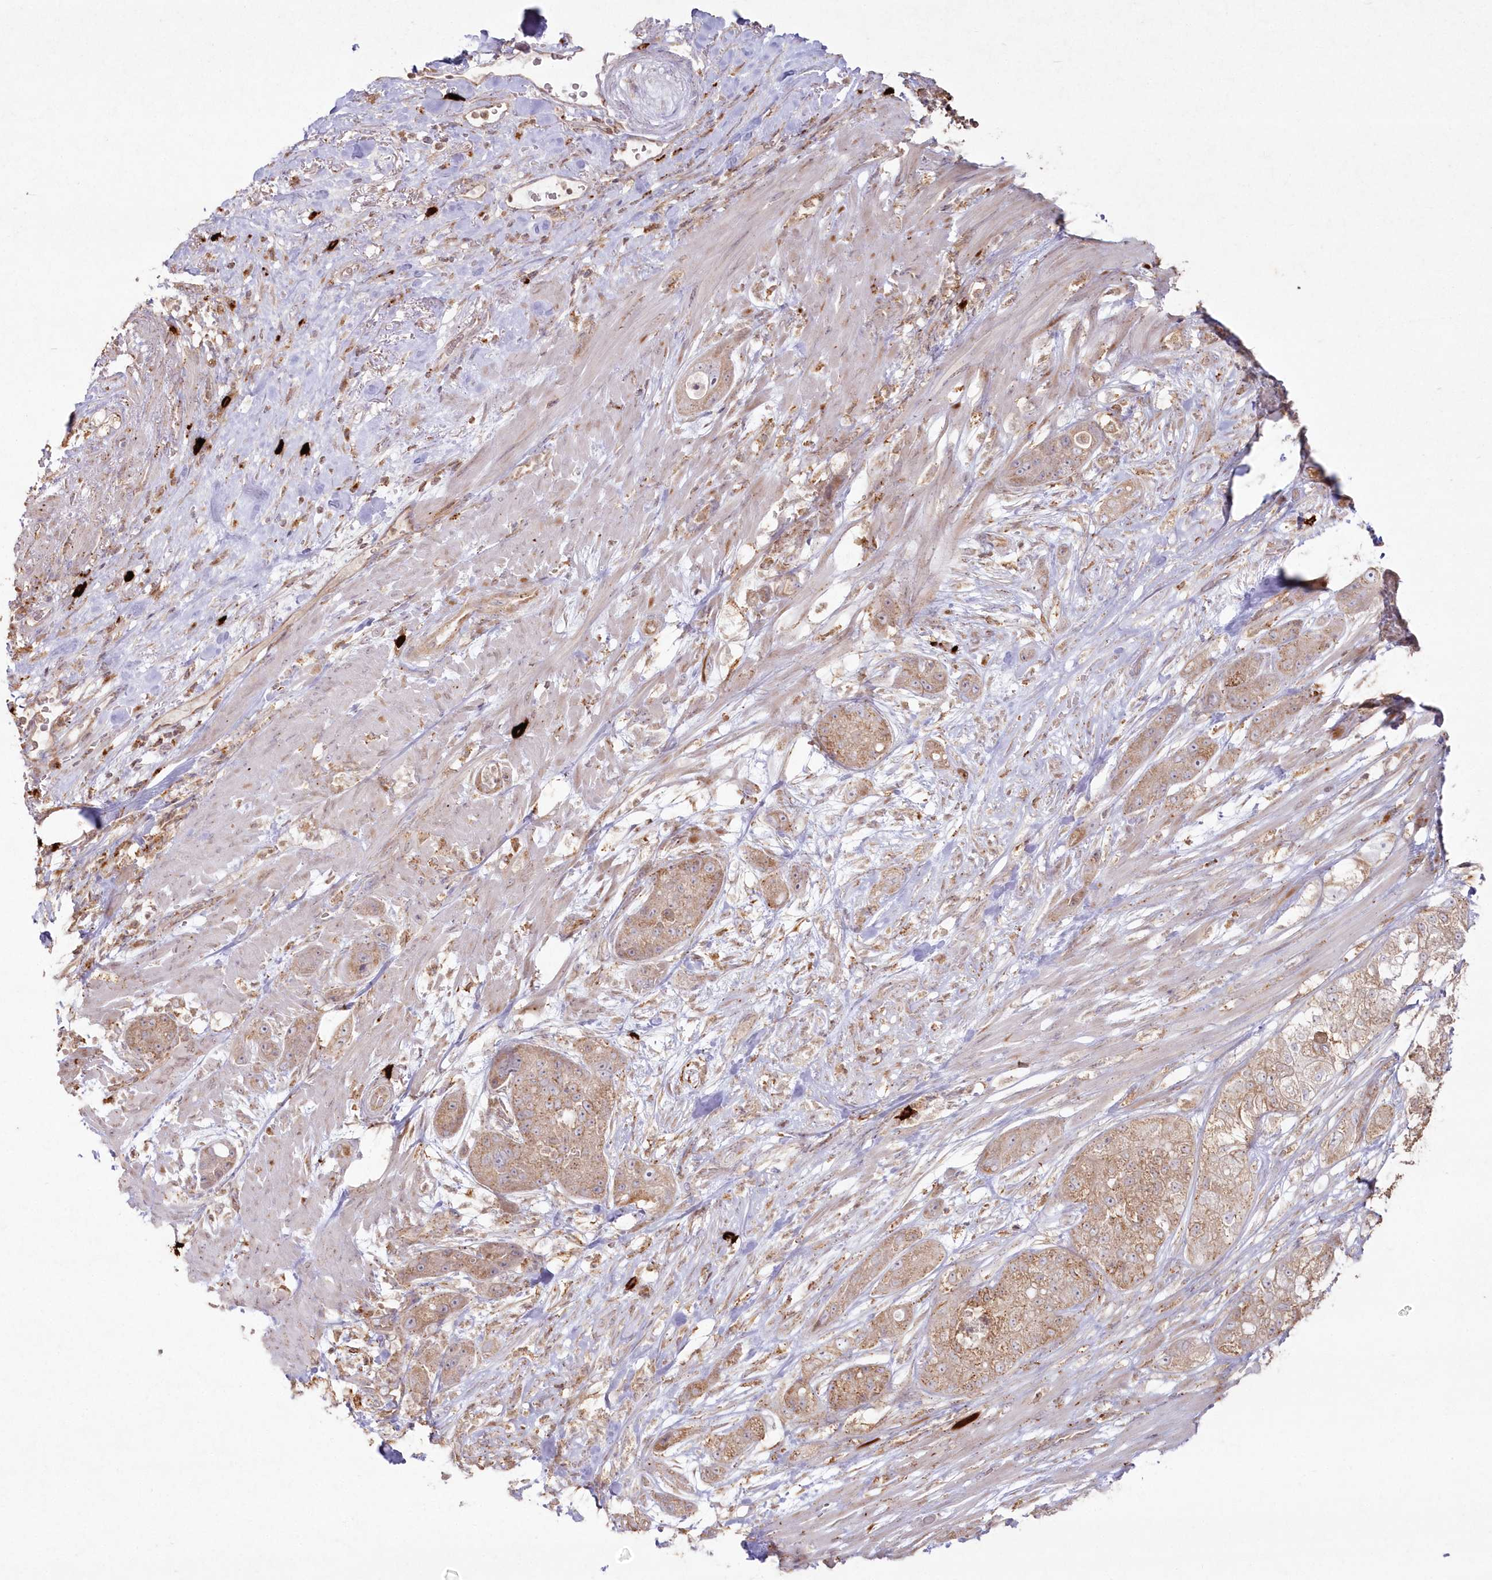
{"staining": {"intensity": "moderate", "quantity": ">75%", "location": "cytoplasmic/membranous"}, "tissue": "pancreatic cancer", "cell_type": "Tumor cells", "image_type": "cancer", "snomed": [{"axis": "morphology", "description": "Adenocarcinoma, NOS"}, {"axis": "topography", "description": "Pancreas"}], "caption": "A high-resolution image shows immunohistochemistry (IHC) staining of adenocarcinoma (pancreatic), which demonstrates moderate cytoplasmic/membranous positivity in approximately >75% of tumor cells.", "gene": "ARSB", "patient": {"sex": "female", "age": 78}}